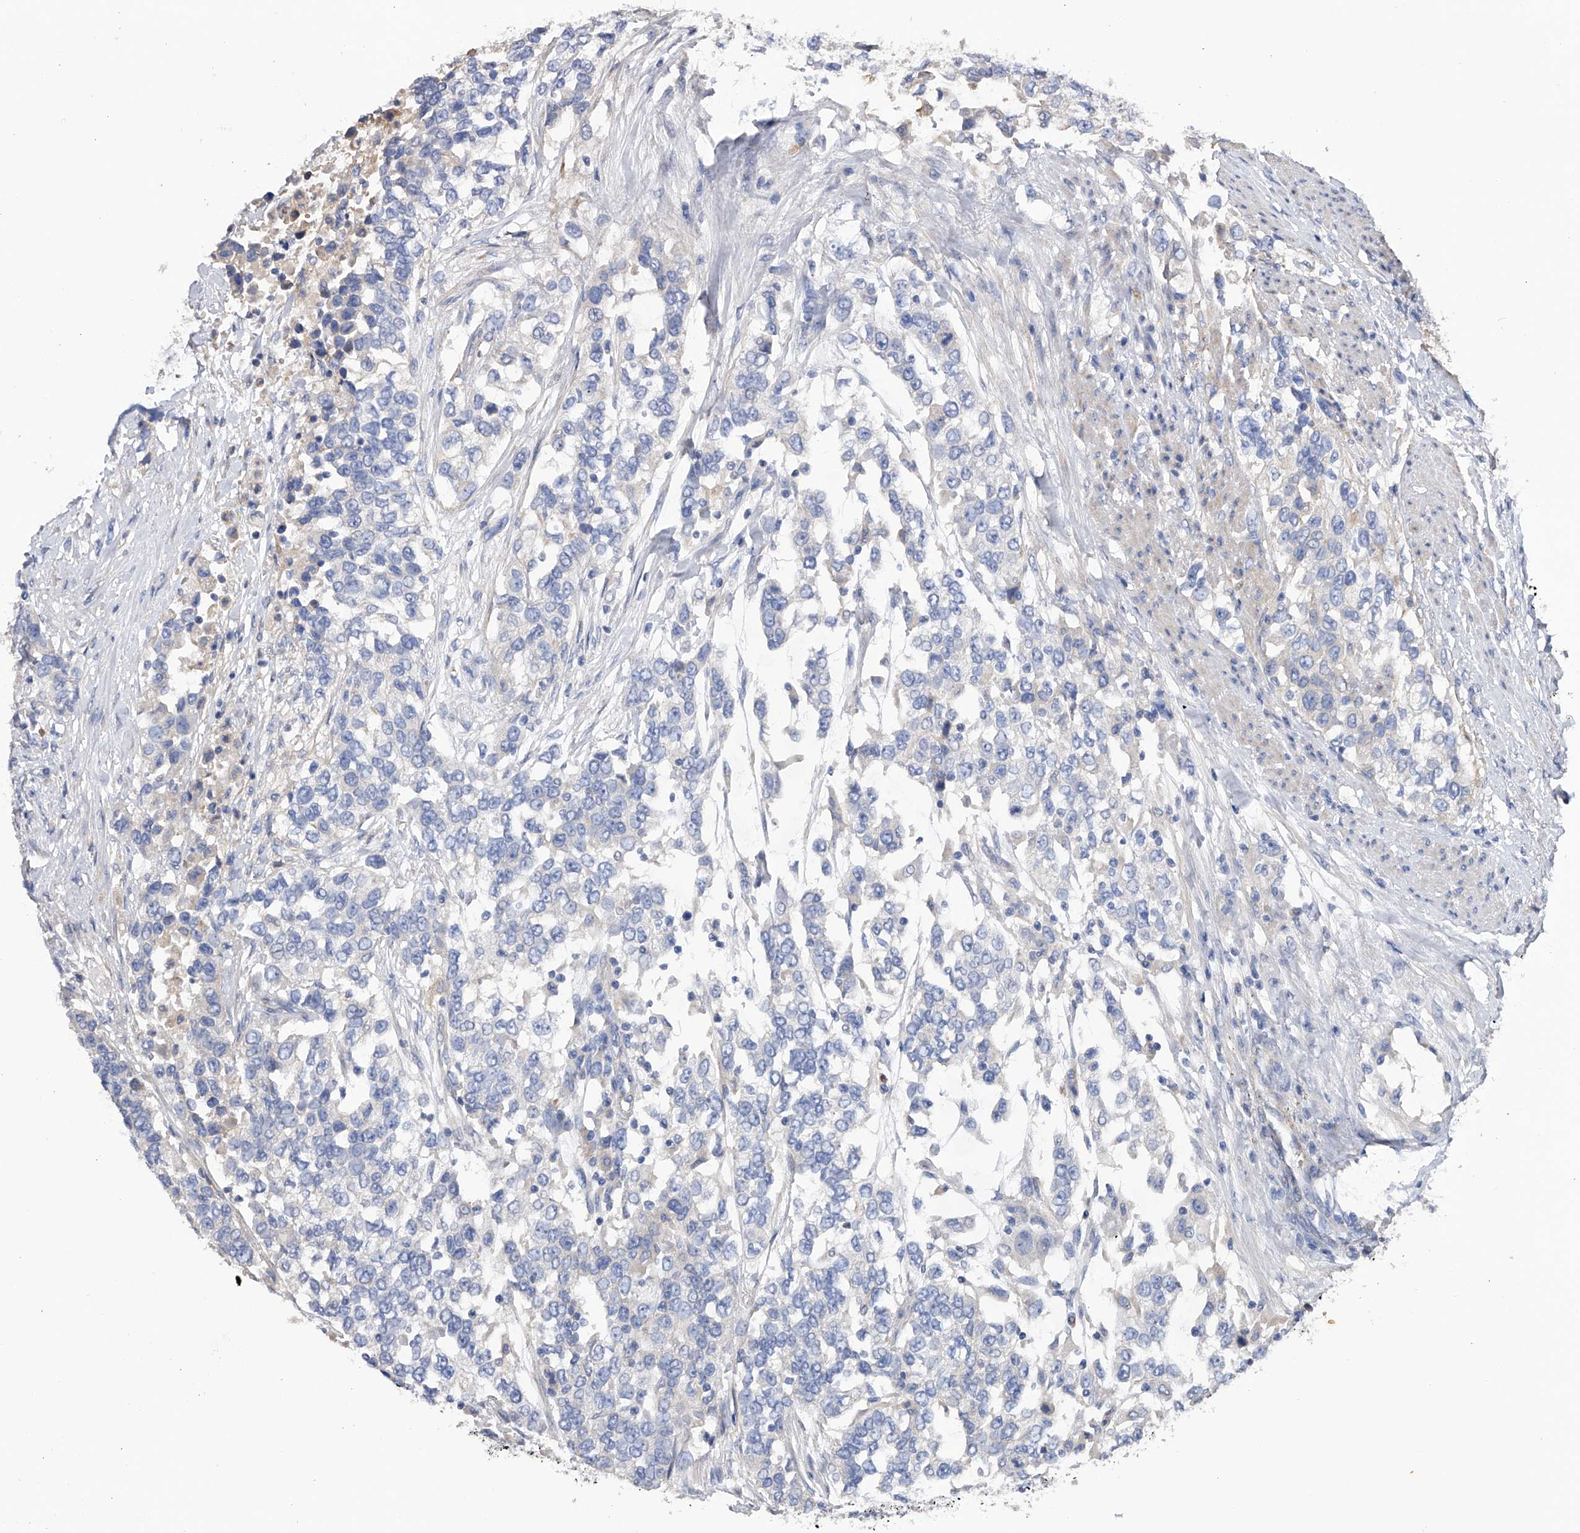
{"staining": {"intensity": "negative", "quantity": "none", "location": "none"}, "tissue": "urothelial cancer", "cell_type": "Tumor cells", "image_type": "cancer", "snomed": [{"axis": "morphology", "description": "Urothelial carcinoma, High grade"}, {"axis": "topography", "description": "Urinary bladder"}], "caption": "Immunohistochemical staining of urothelial cancer reveals no significant positivity in tumor cells. The staining is performed using DAB (3,3'-diaminobenzidine) brown chromogen with nuclei counter-stained in using hematoxylin.", "gene": "RWDD2A", "patient": {"sex": "female", "age": 80}}